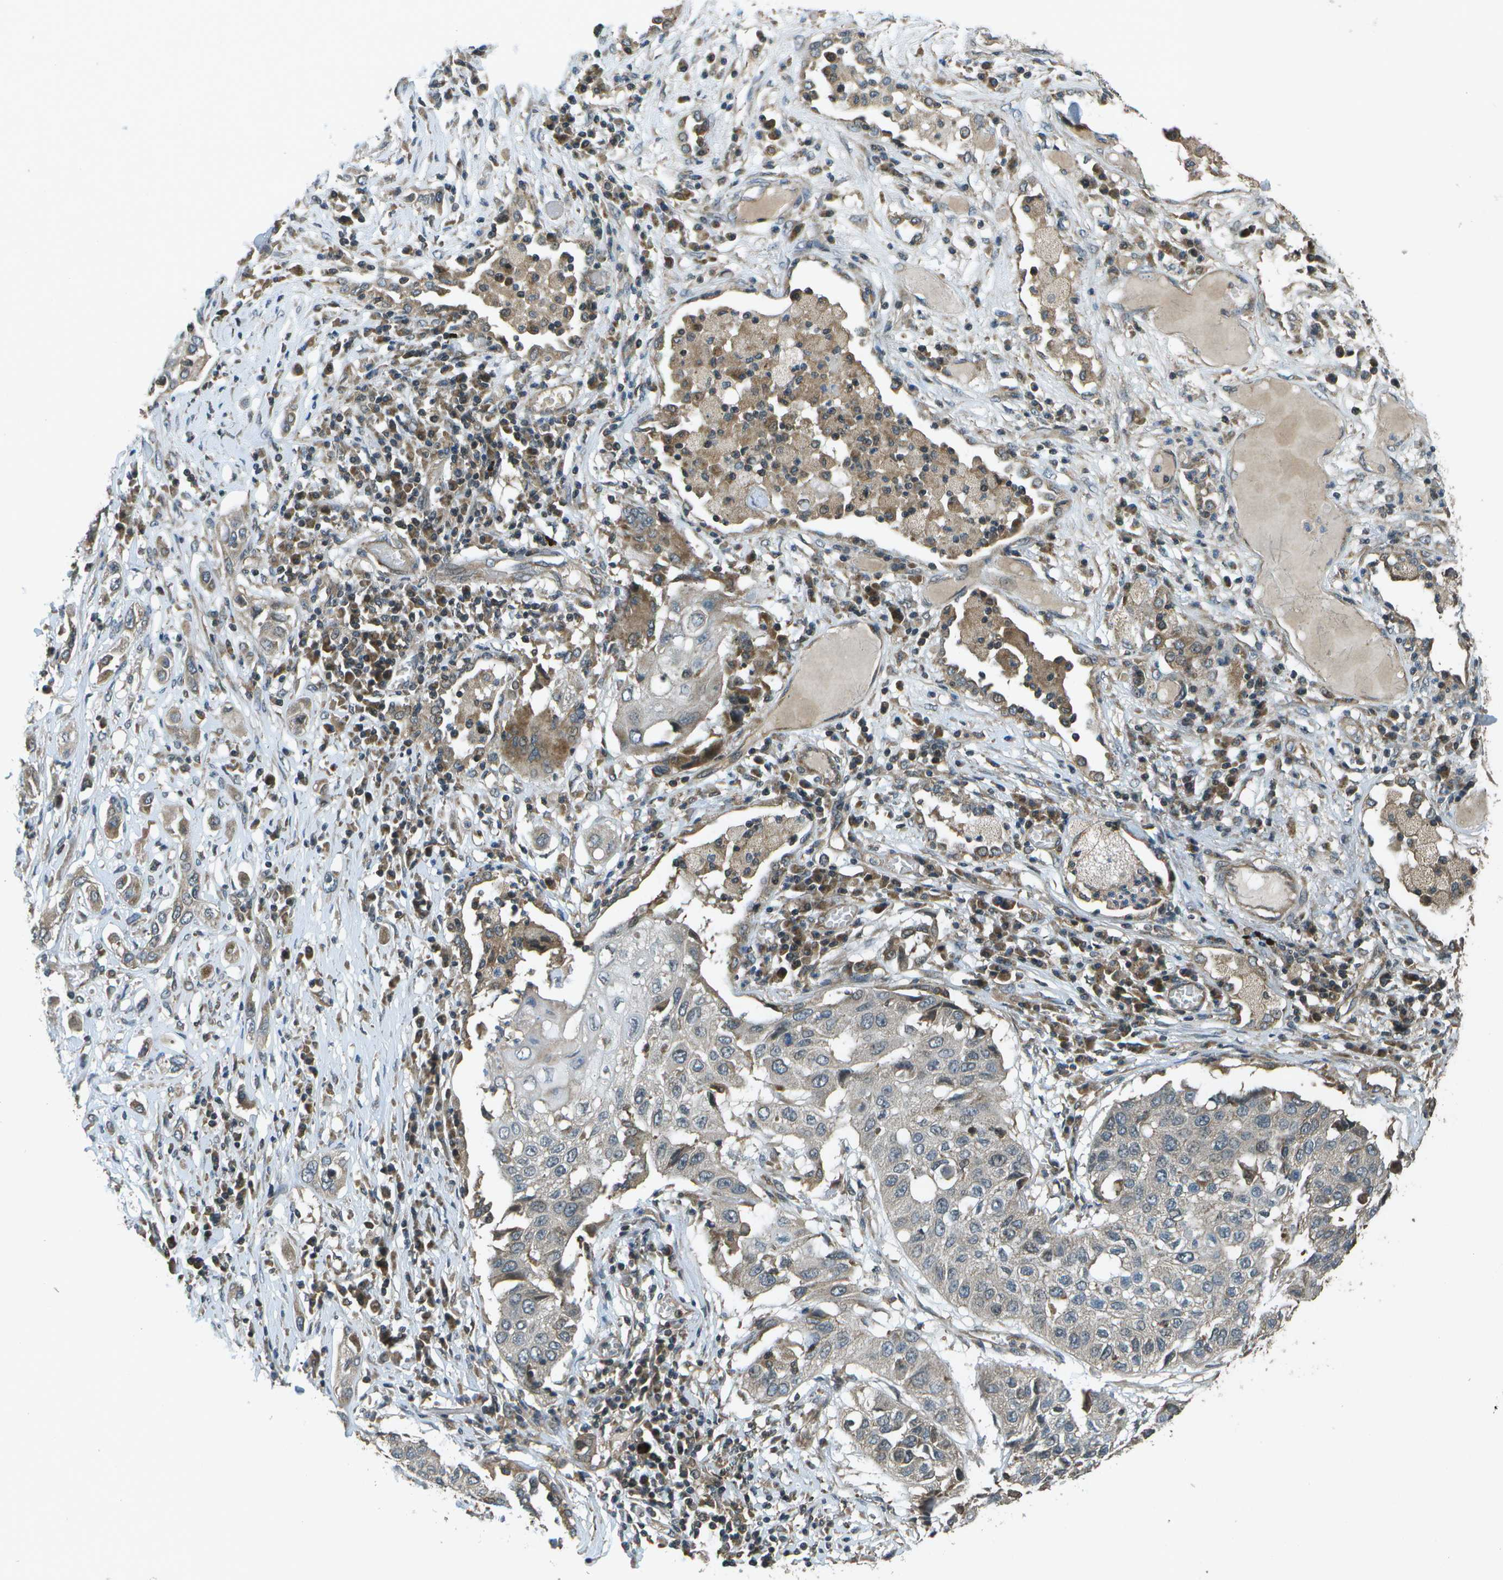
{"staining": {"intensity": "weak", "quantity": "25%-75%", "location": "cytoplasmic/membranous"}, "tissue": "lung cancer", "cell_type": "Tumor cells", "image_type": "cancer", "snomed": [{"axis": "morphology", "description": "Squamous cell carcinoma, NOS"}, {"axis": "topography", "description": "Lung"}], "caption": "Protein analysis of lung cancer (squamous cell carcinoma) tissue shows weak cytoplasmic/membranous staining in about 25%-75% of tumor cells.", "gene": "PLPBP", "patient": {"sex": "male", "age": 71}}